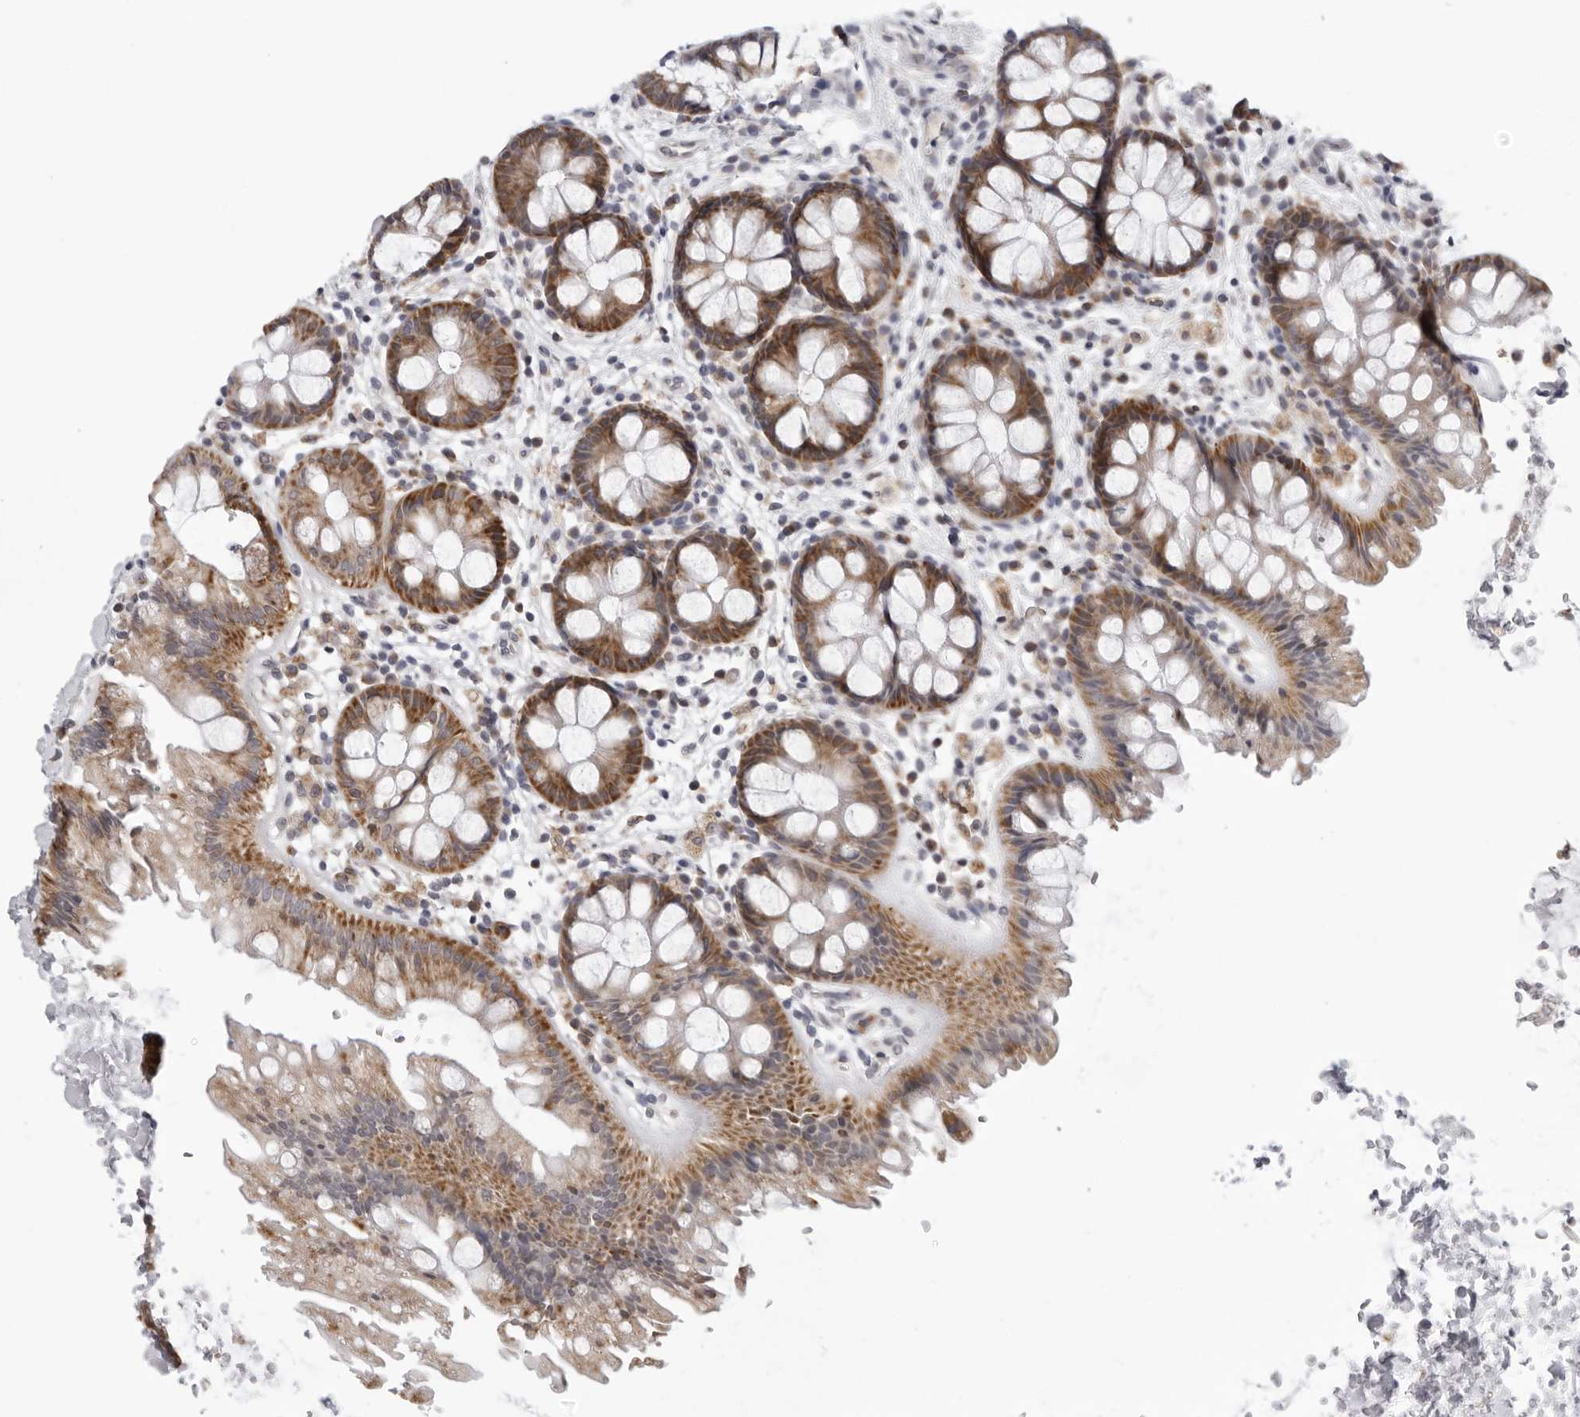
{"staining": {"intensity": "negative", "quantity": "none", "location": "none"}, "tissue": "colon", "cell_type": "Endothelial cells", "image_type": "normal", "snomed": [{"axis": "morphology", "description": "Normal tissue, NOS"}, {"axis": "topography", "description": "Colon"}], "caption": "Colon stained for a protein using IHC reveals no positivity endothelial cells.", "gene": "CPT2", "patient": {"sex": "female", "age": 62}}